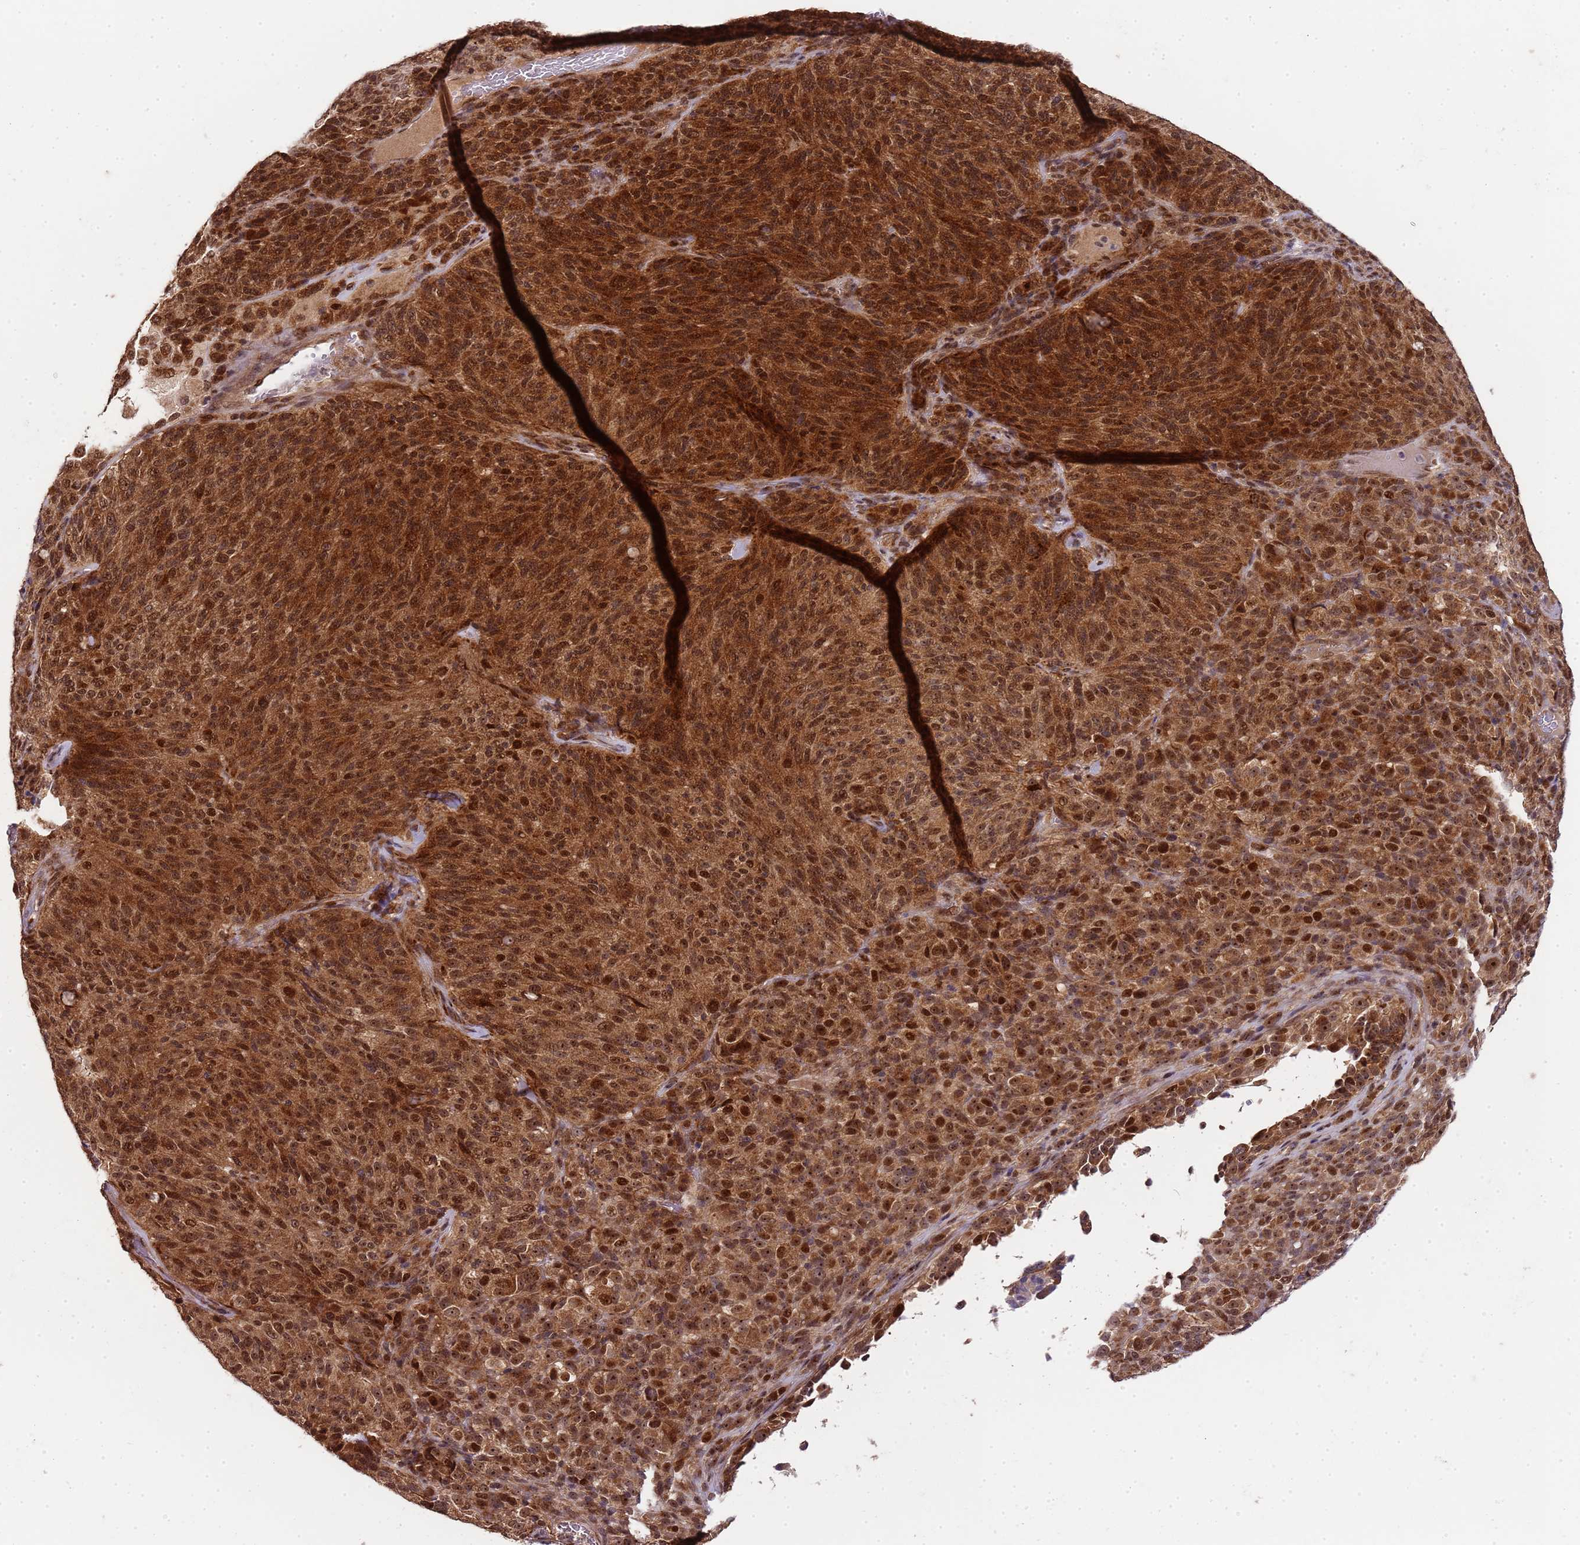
{"staining": {"intensity": "moderate", "quantity": ">75%", "location": "cytoplasmic/membranous,nuclear"}, "tissue": "melanoma", "cell_type": "Tumor cells", "image_type": "cancer", "snomed": [{"axis": "morphology", "description": "Malignant melanoma, Metastatic site"}, {"axis": "topography", "description": "Brain"}], "caption": "Moderate cytoplasmic/membranous and nuclear positivity is seen in about >75% of tumor cells in malignant melanoma (metastatic site). (DAB = brown stain, brightfield microscopy at high magnification).", "gene": "EDC3", "patient": {"sex": "female", "age": 56}}